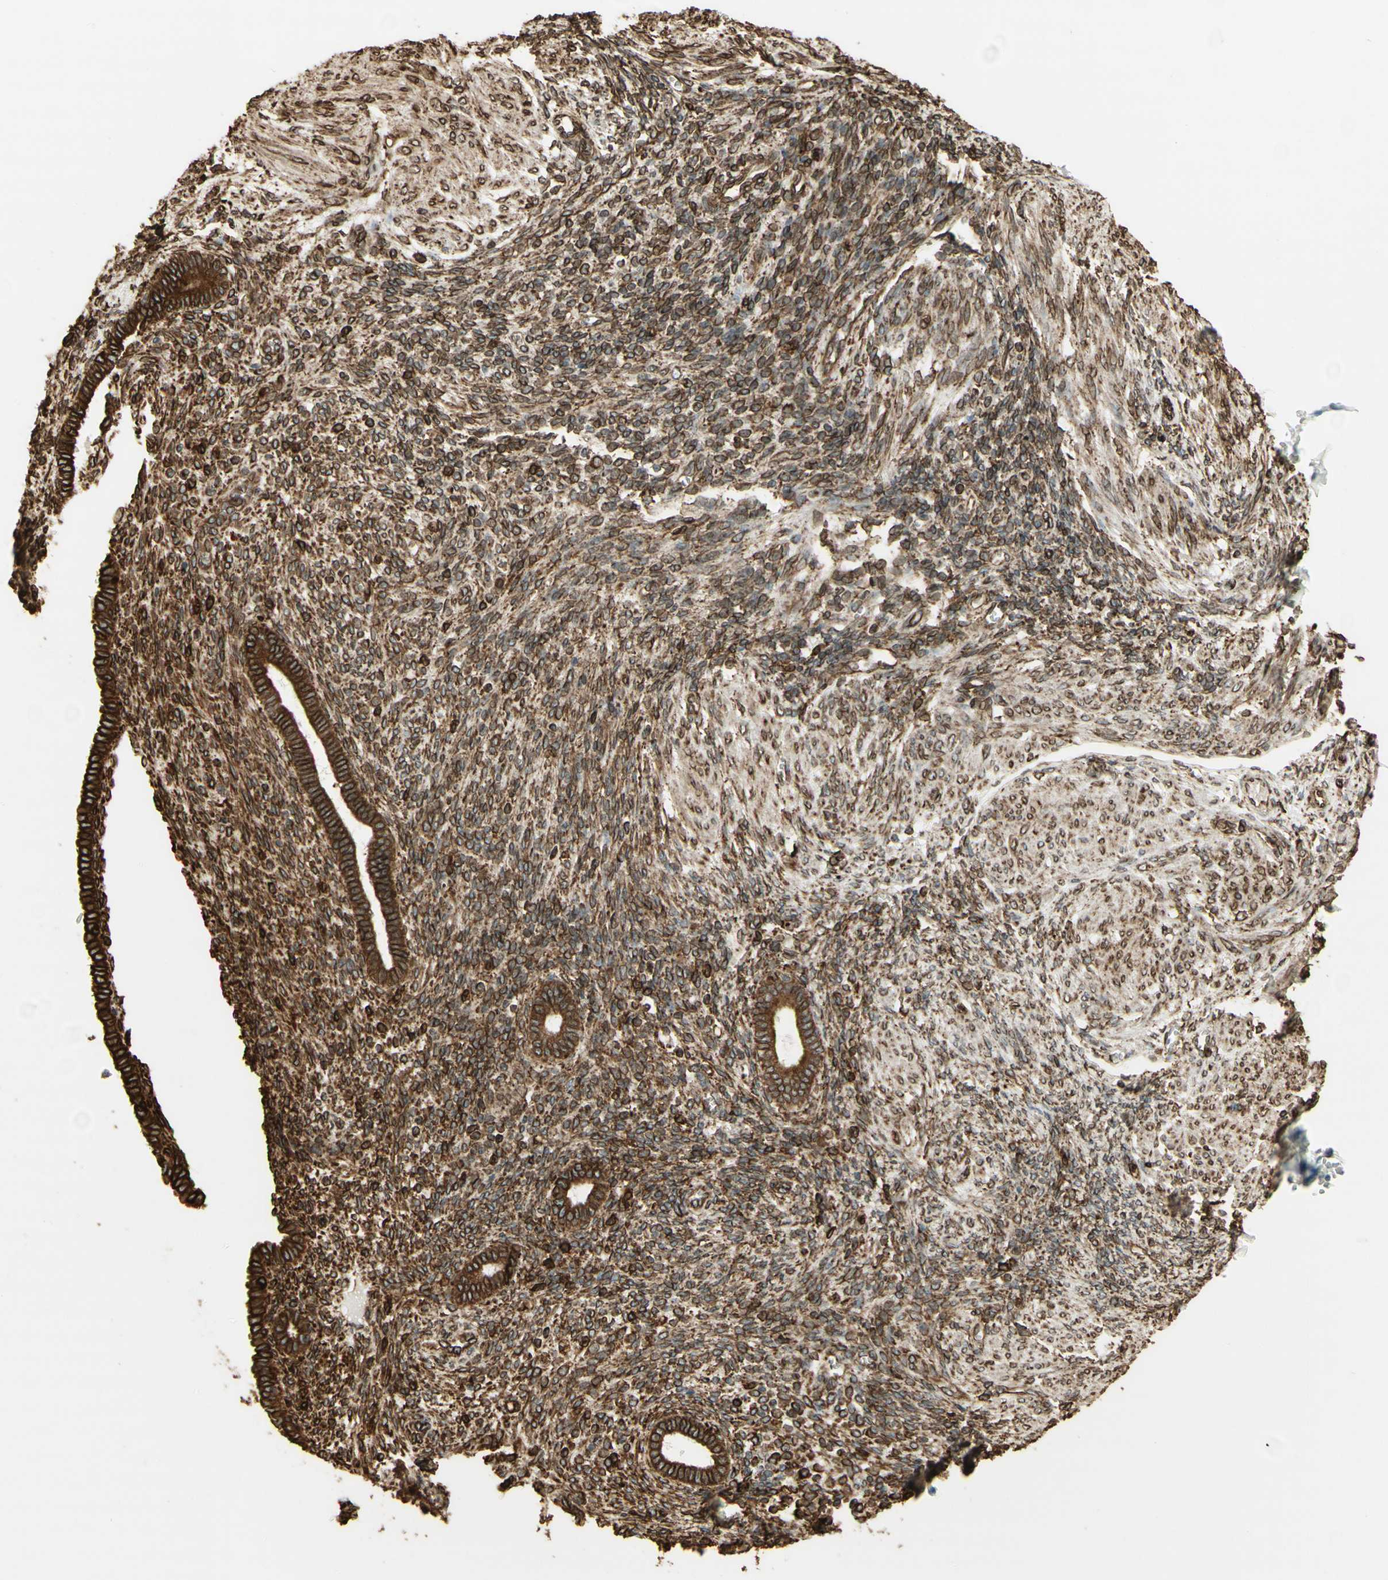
{"staining": {"intensity": "moderate", "quantity": ">75%", "location": "cytoplasmic/membranous"}, "tissue": "endometrium", "cell_type": "Cells in endometrial stroma", "image_type": "normal", "snomed": [{"axis": "morphology", "description": "Normal tissue, NOS"}, {"axis": "topography", "description": "Endometrium"}], "caption": "Endometrium stained with DAB (3,3'-diaminobenzidine) immunohistochemistry (IHC) shows medium levels of moderate cytoplasmic/membranous expression in approximately >75% of cells in endometrial stroma. (Stains: DAB in brown, nuclei in blue, Microscopy: brightfield microscopy at high magnification).", "gene": "CANX", "patient": {"sex": "female", "age": 72}}